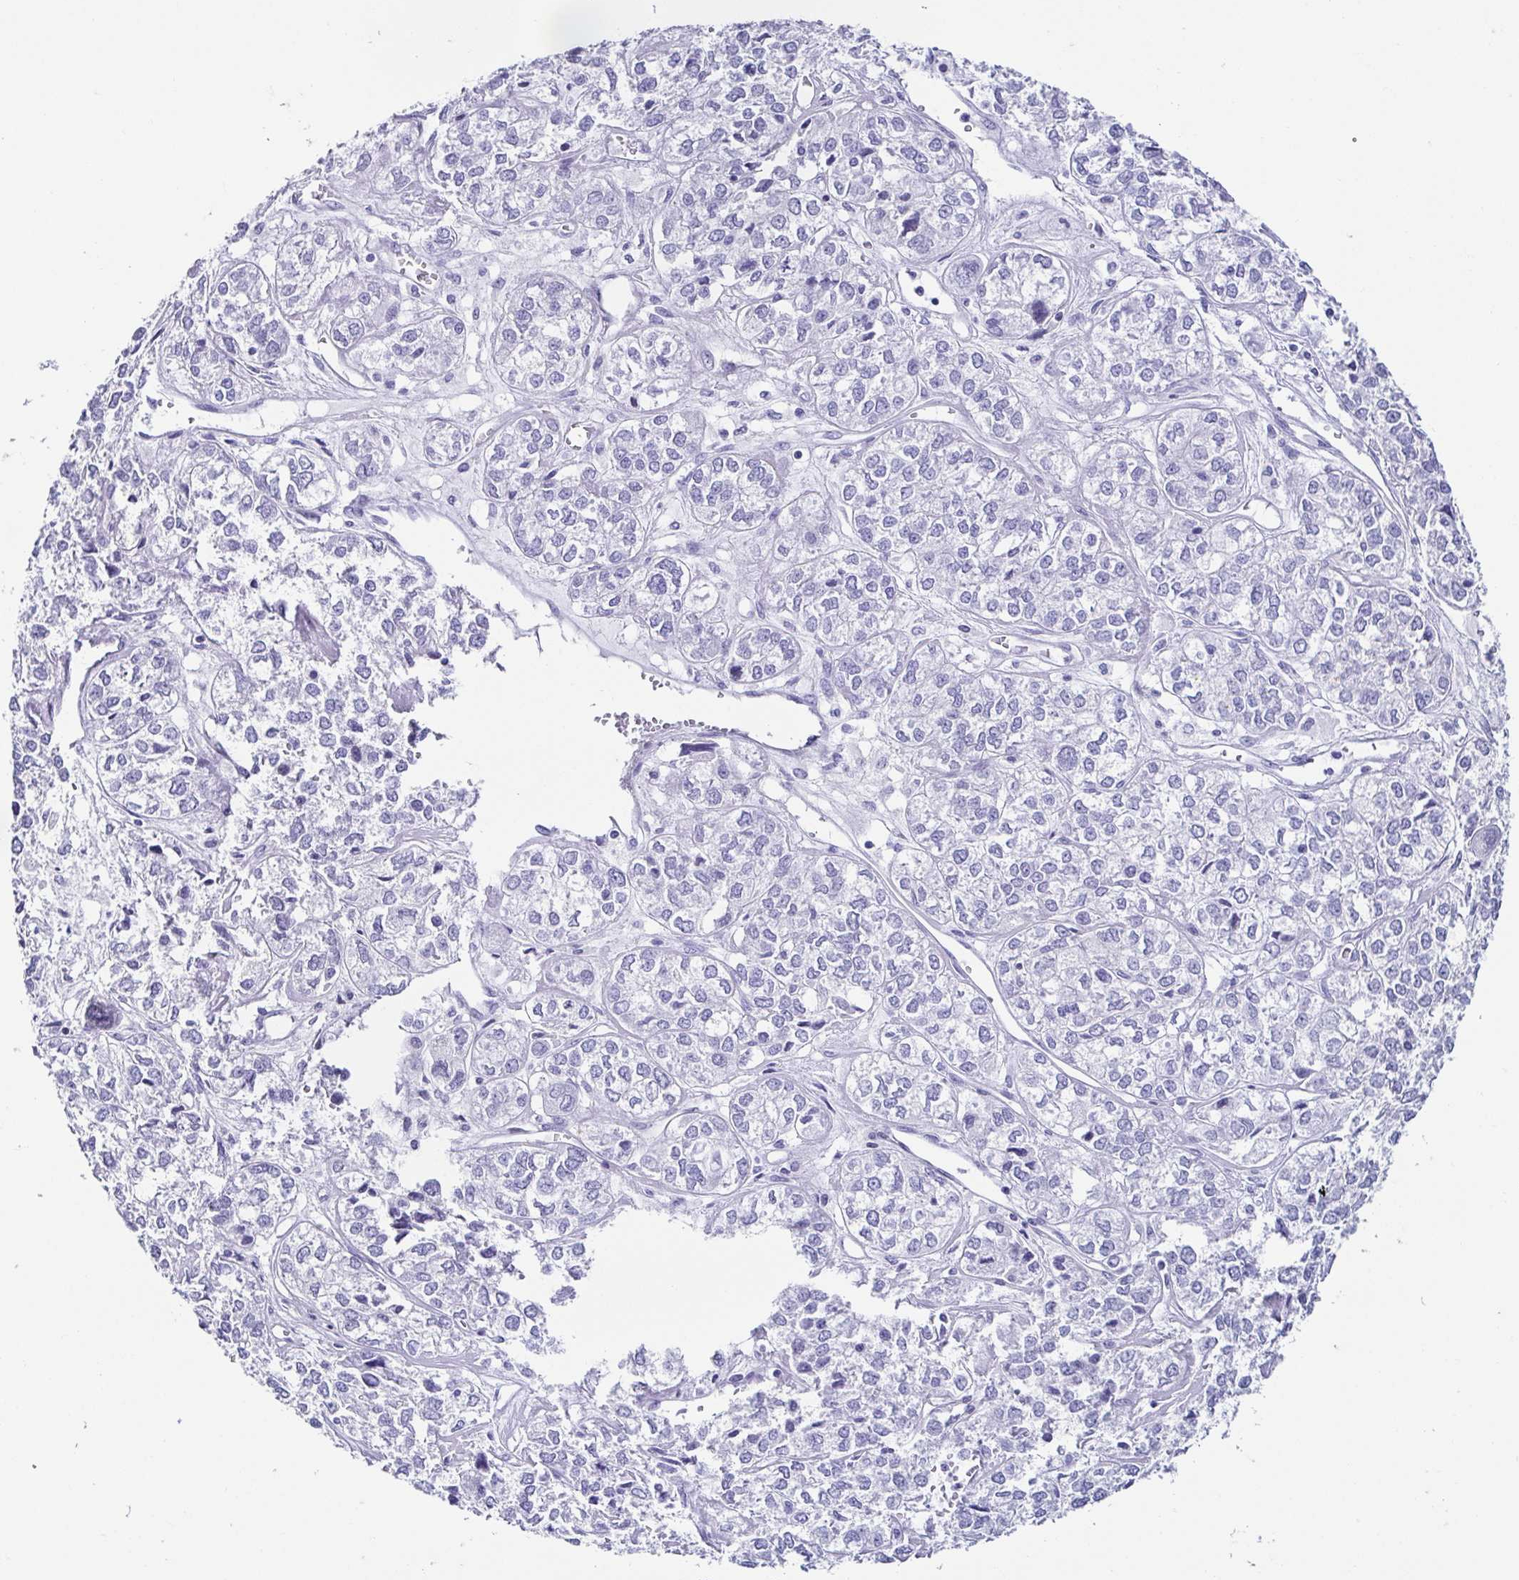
{"staining": {"intensity": "negative", "quantity": "none", "location": "none"}, "tissue": "ovarian cancer", "cell_type": "Tumor cells", "image_type": "cancer", "snomed": [{"axis": "morphology", "description": "Carcinoma, endometroid"}, {"axis": "topography", "description": "Ovary"}], "caption": "Tumor cells are negative for protein expression in human ovarian endometroid carcinoma. (DAB (3,3'-diaminobenzidine) immunohistochemistry with hematoxylin counter stain).", "gene": "TNNT2", "patient": {"sex": "female", "age": 64}}